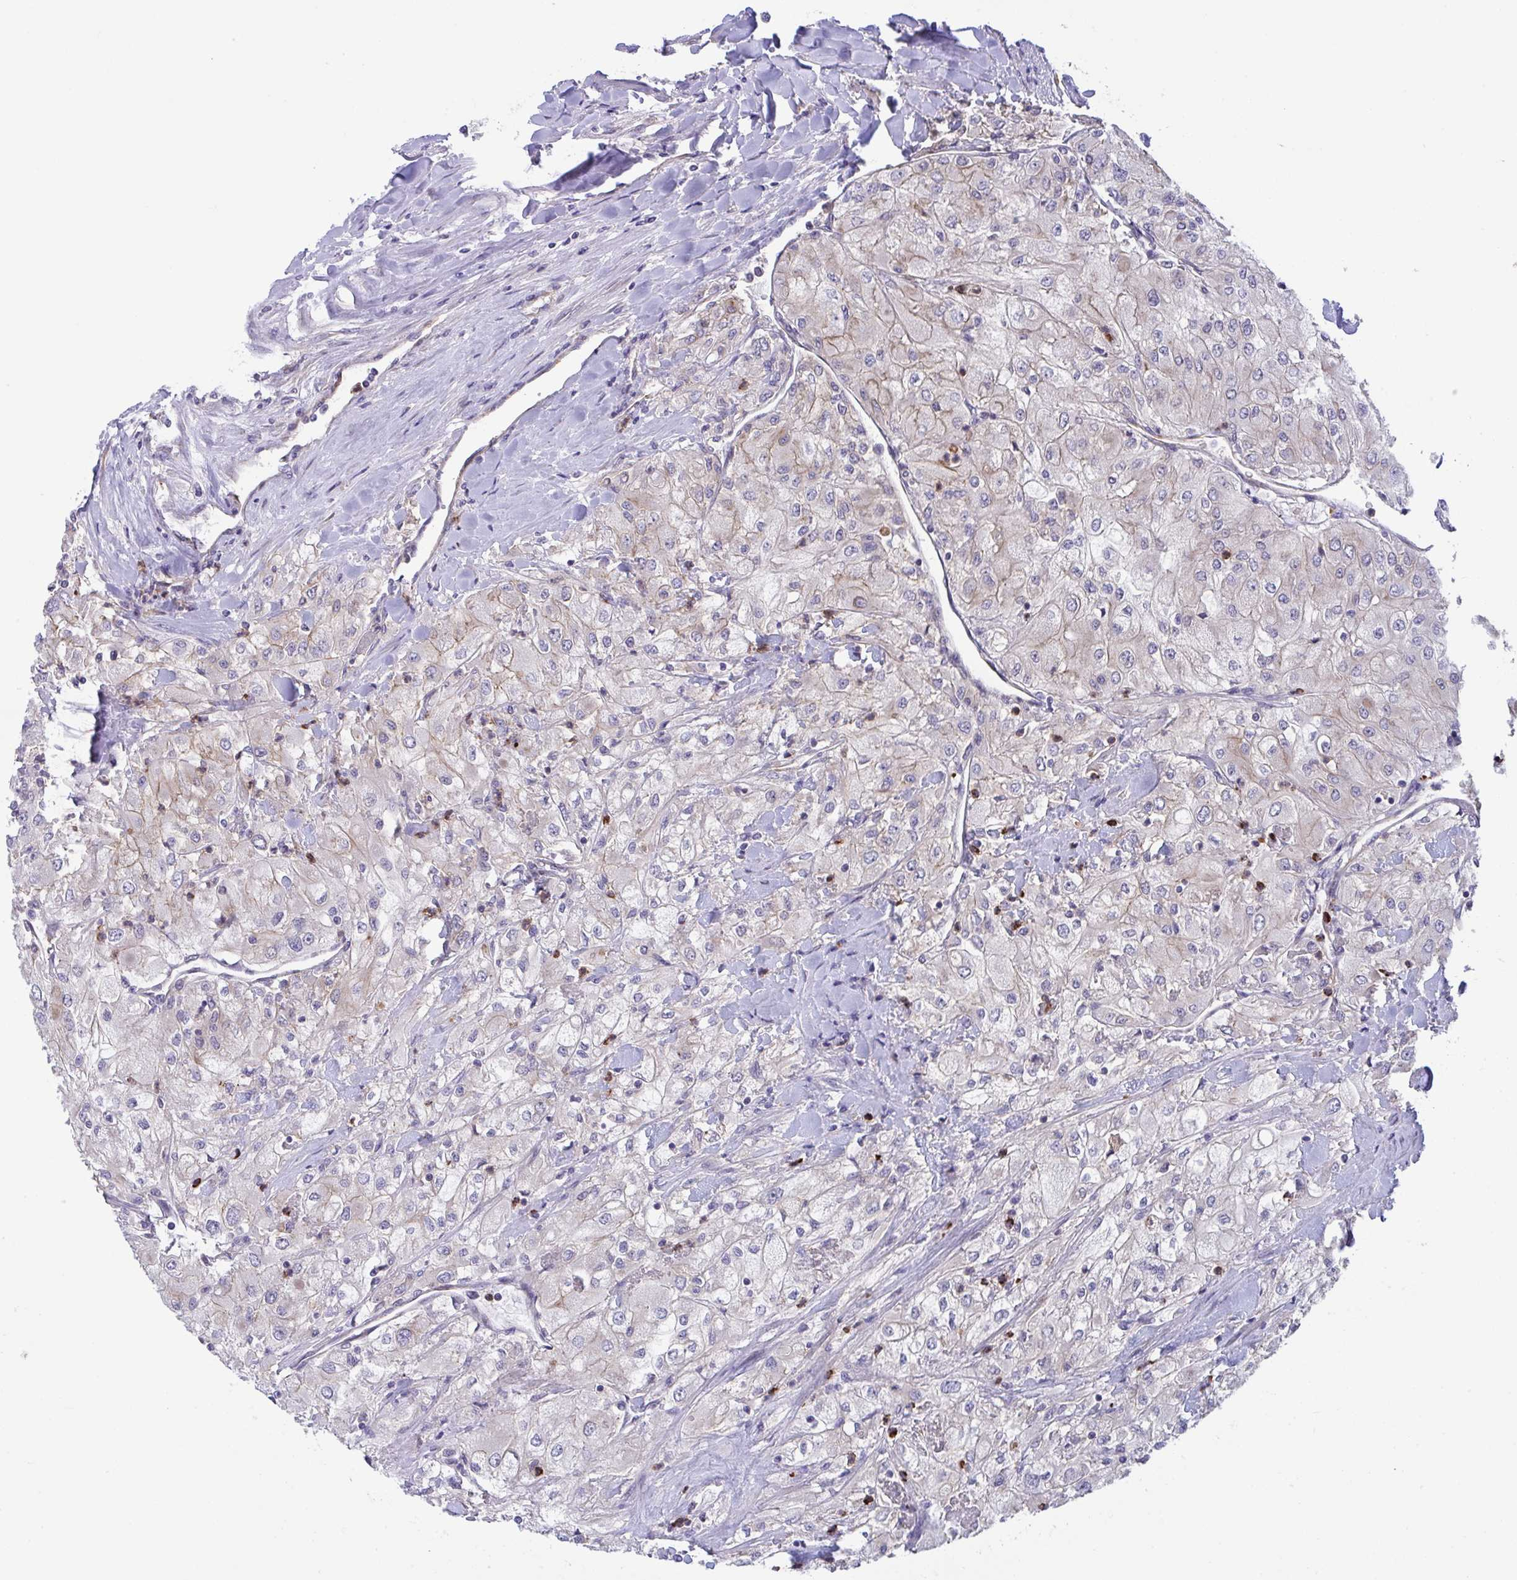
{"staining": {"intensity": "negative", "quantity": "none", "location": "none"}, "tissue": "renal cancer", "cell_type": "Tumor cells", "image_type": "cancer", "snomed": [{"axis": "morphology", "description": "Adenocarcinoma, NOS"}, {"axis": "topography", "description": "Kidney"}], "caption": "This image is of renal cancer stained with immunohistochemistry (IHC) to label a protein in brown with the nuclei are counter-stained blue. There is no staining in tumor cells.", "gene": "RHOXF1", "patient": {"sex": "male", "age": 80}}